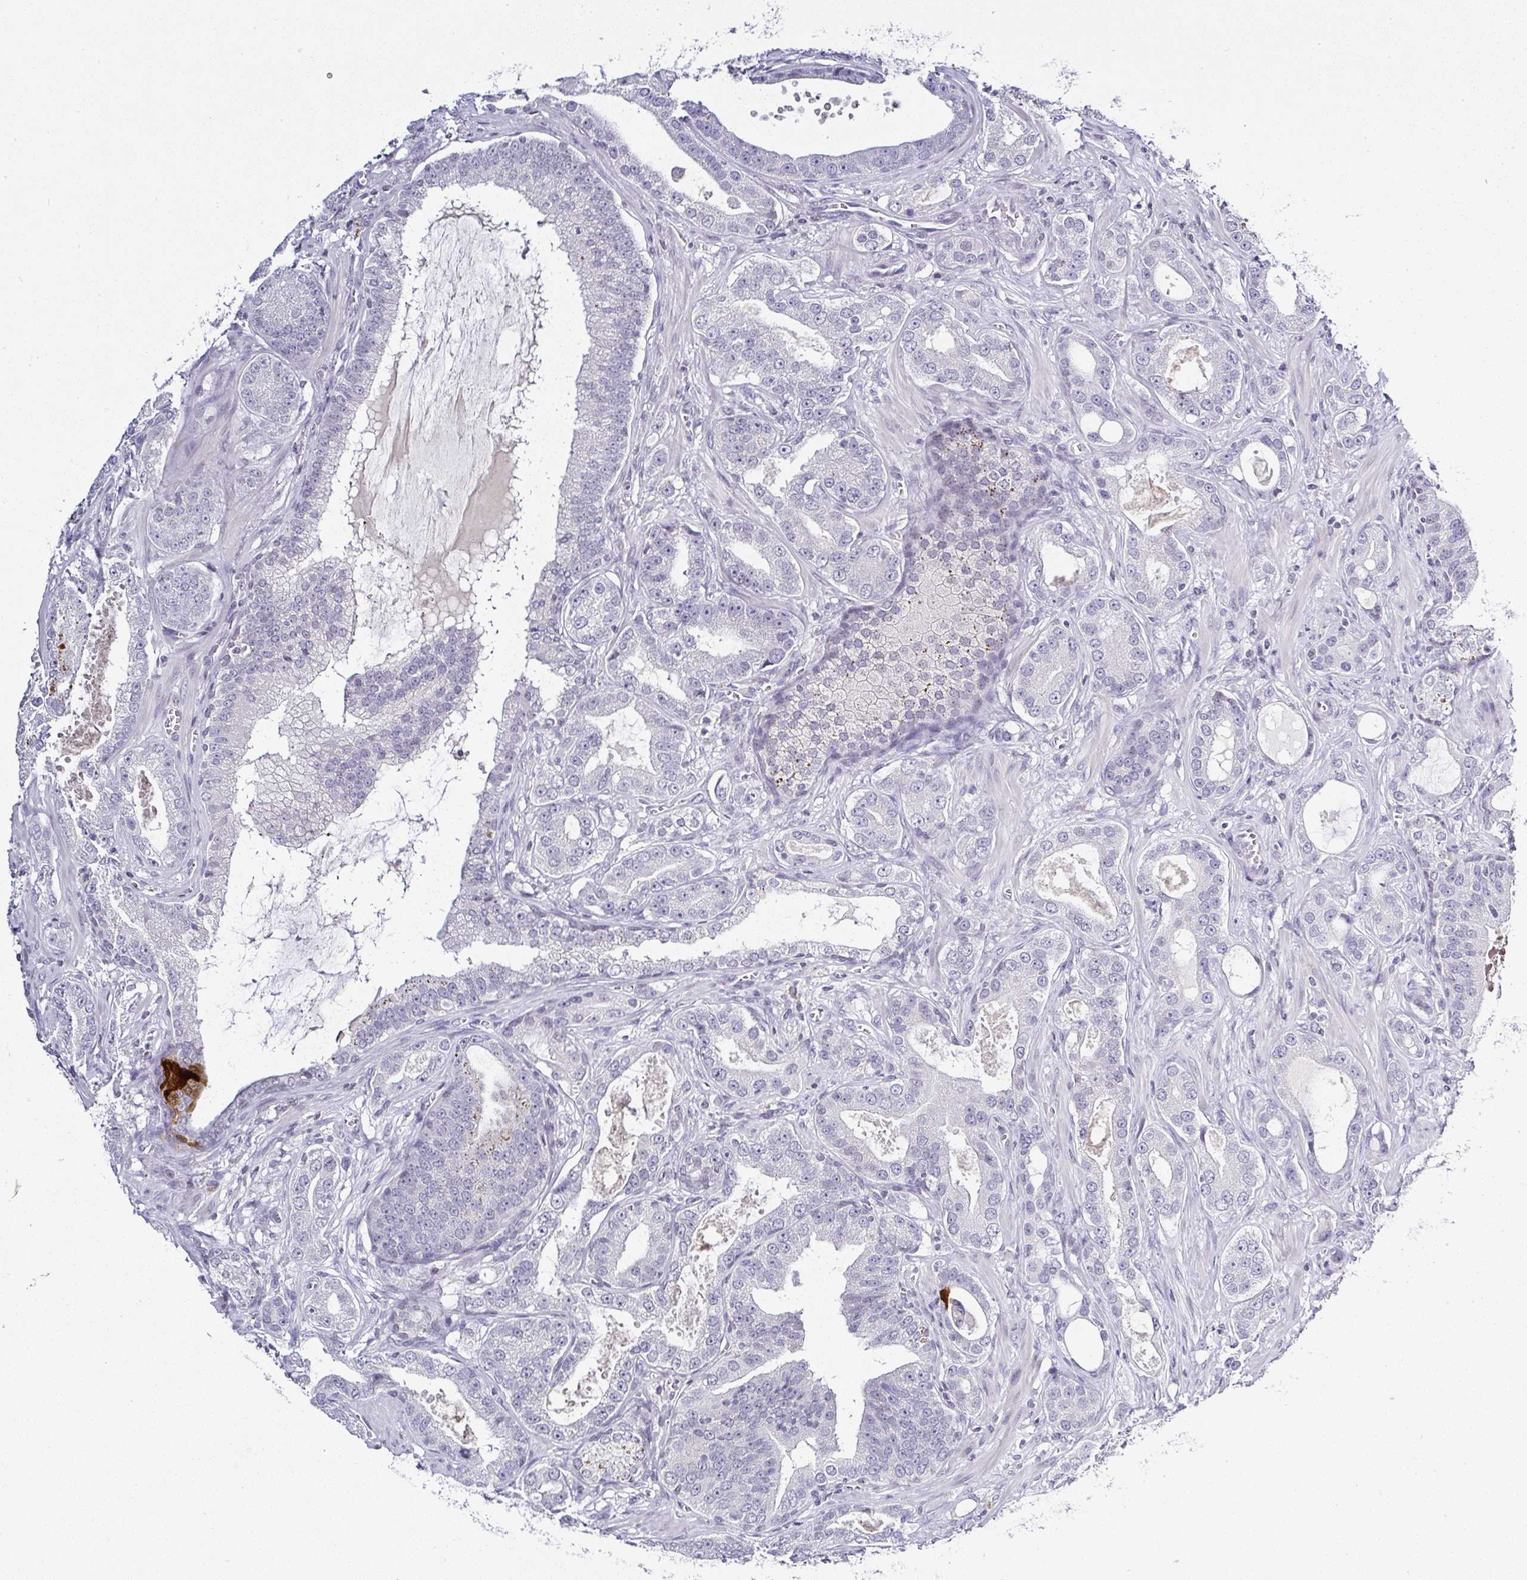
{"staining": {"intensity": "negative", "quantity": "none", "location": "none"}, "tissue": "prostate cancer", "cell_type": "Tumor cells", "image_type": "cancer", "snomed": [{"axis": "morphology", "description": "Adenocarcinoma, High grade"}, {"axis": "topography", "description": "Prostate"}], "caption": "This is a image of immunohistochemistry staining of prostate cancer, which shows no staining in tumor cells.", "gene": "SERPINB3", "patient": {"sex": "male", "age": 65}}